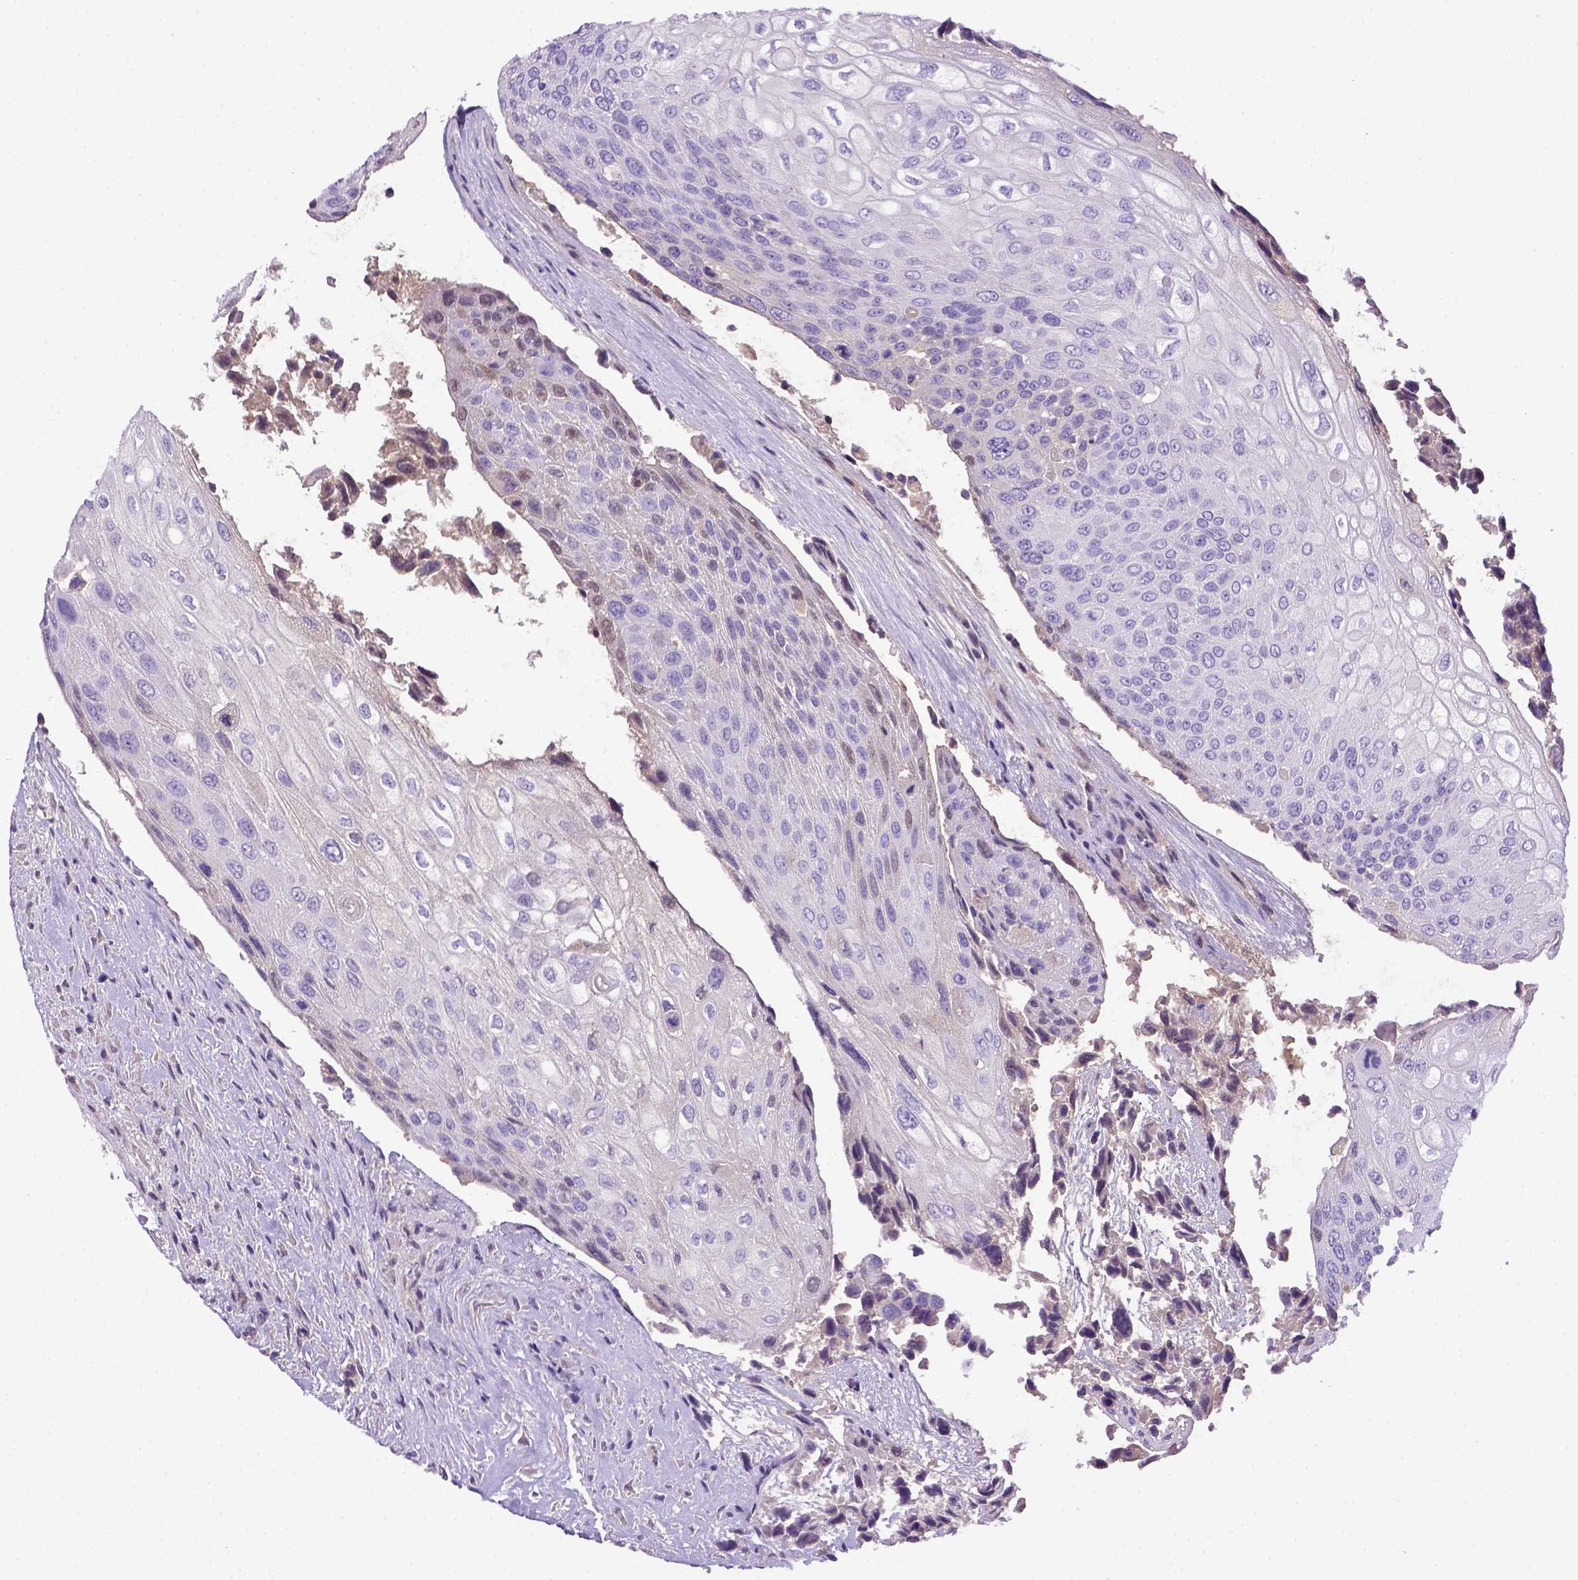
{"staining": {"intensity": "negative", "quantity": "none", "location": "none"}, "tissue": "urothelial cancer", "cell_type": "Tumor cells", "image_type": "cancer", "snomed": [{"axis": "morphology", "description": "Urothelial carcinoma, High grade"}, {"axis": "topography", "description": "Urinary bladder"}], "caption": "The histopathology image demonstrates no significant positivity in tumor cells of urothelial carcinoma (high-grade).", "gene": "ITIH4", "patient": {"sex": "female", "age": 70}}